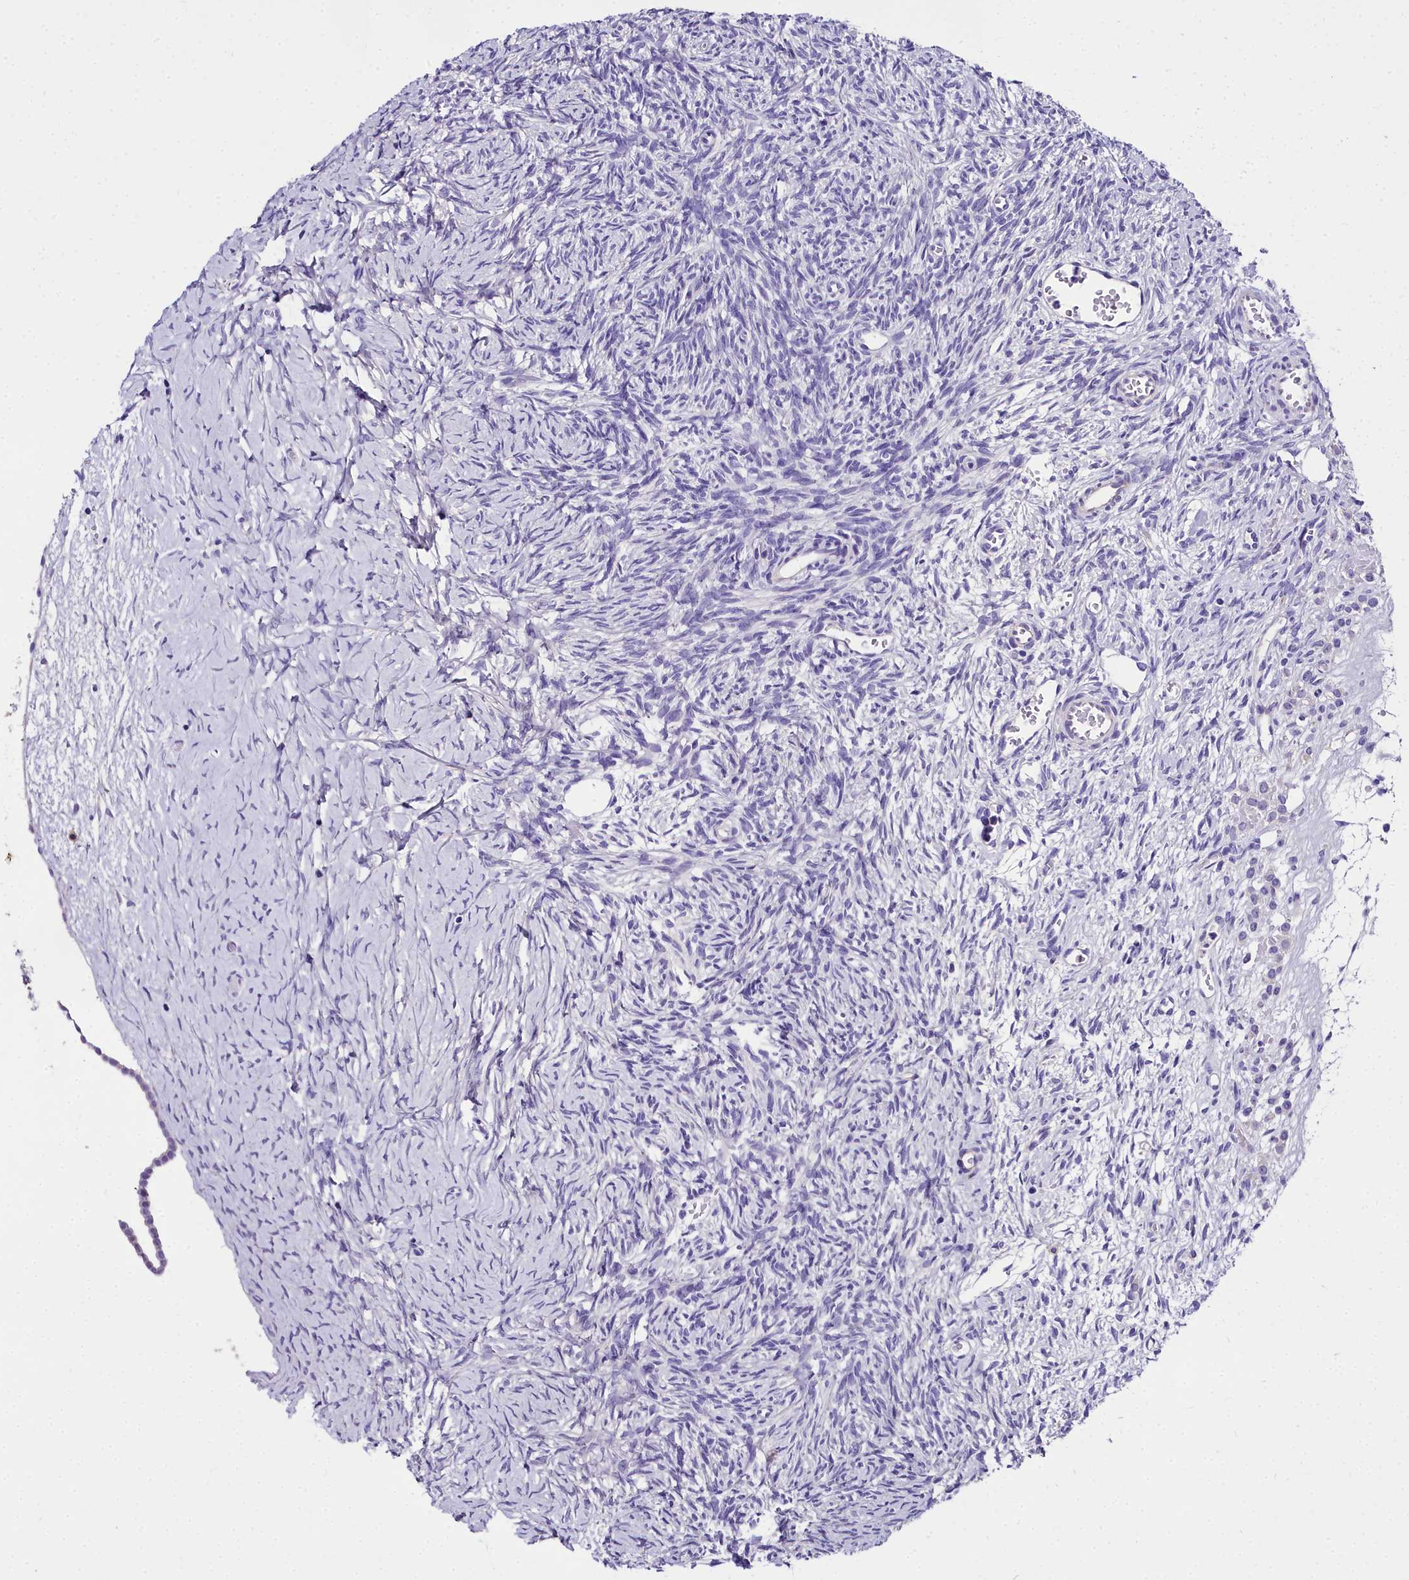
{"staining": {"intensity": "negative", "quantity": "none", "location": "none"}, "tissue": "ovary", "cell_type": "Follicle cells", "image_type": "normal", "snomed": [{"axis": "morphology", "description": "Normal tissue, NOS"}, {"axis": "topography", "description": "Ovary"}], "caption": "The image displays no significant expression in follicle cells of ovary. (Stains: DAB immunohistochemistry (IHC) with hematoxylin counter stain, Microscopy: brightfield microscopy at high magnification).", "gene": "MS4A18", "patient": {"sex": "female", "age": 39}}